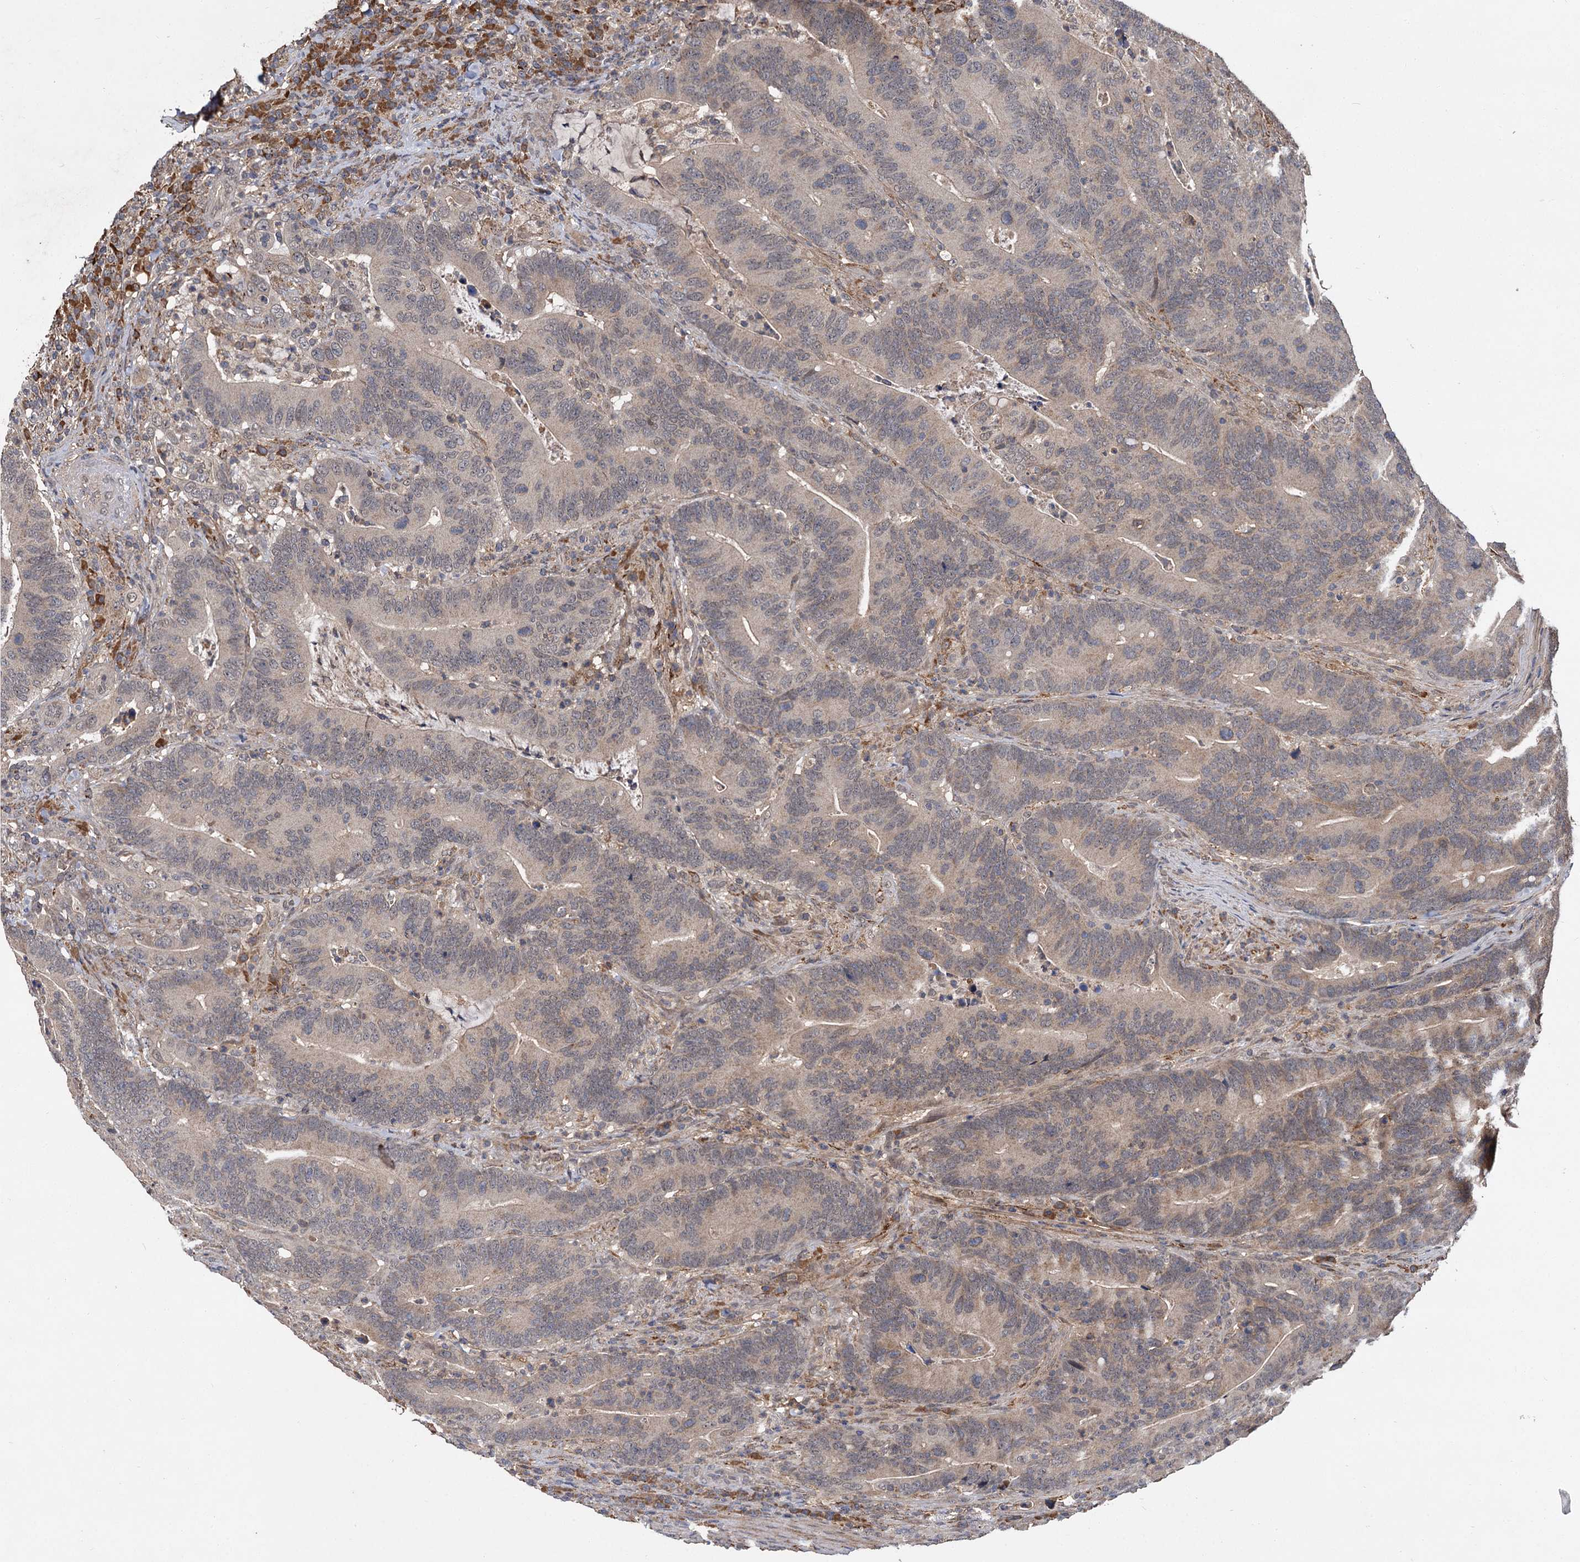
{"staining": {"intensity": "negative", "quantity": "none", "location": "none"}, "tissue": "colorectal cancer", "cell_type": "Tumor cells", "image_type": "cancer", "snomed": [{"axis": "morphology", "description": "Adenocarcinoma, NOS"}, {"axis": "topography", "description": "Colon"}], "caption": "DAB (3,3'-diaminobenzidine) immunohistochemical staining of human adenocarcinoma (colorectal) exhibits no significant expression in tumor cells. (DAB (3,3'-diaminobenzidine) IHC visualized using brightfield microscopy, high magnification).", "gene": "MBD6", "patient": {"sex": "female", "age": 66}}